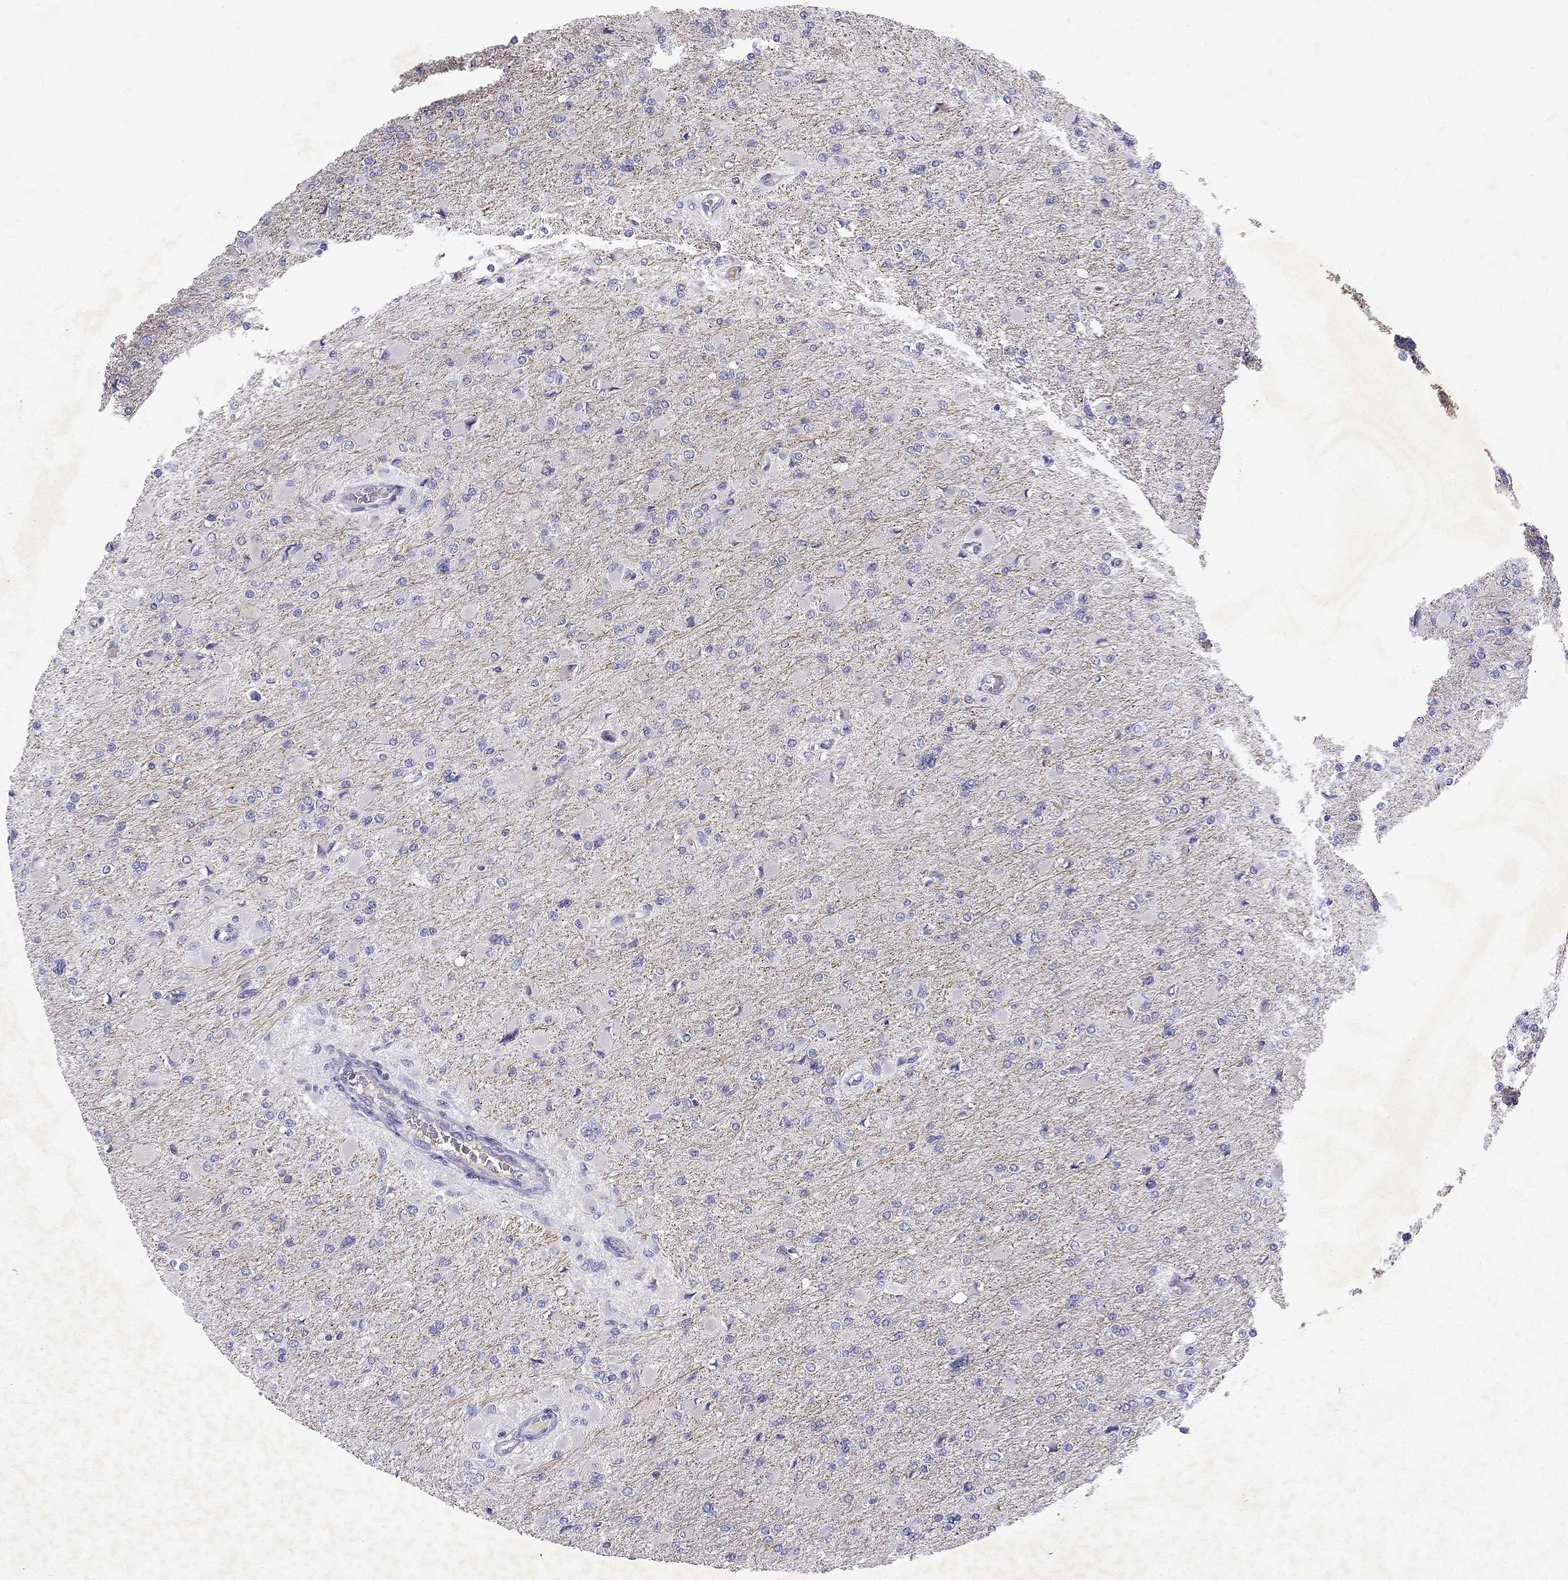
{"staining": {"intensity": "negative", "quantity": "none", "location": "none"}, "tissue": "glioma", "cell_type": "Tumor cells", "image_type": "cancer", "snomed": [{"axis": "morphology", "description": "Glioma, malignant, High grade"}, {"axis": "topography", "description": "Cerebral cortex"}], "caption": "Glioma was stained to show a protein in brown. There is no significant staining in tumor cells.", "gene": "SLC6A4", "patient": {"sex": "female", "age": 36}}